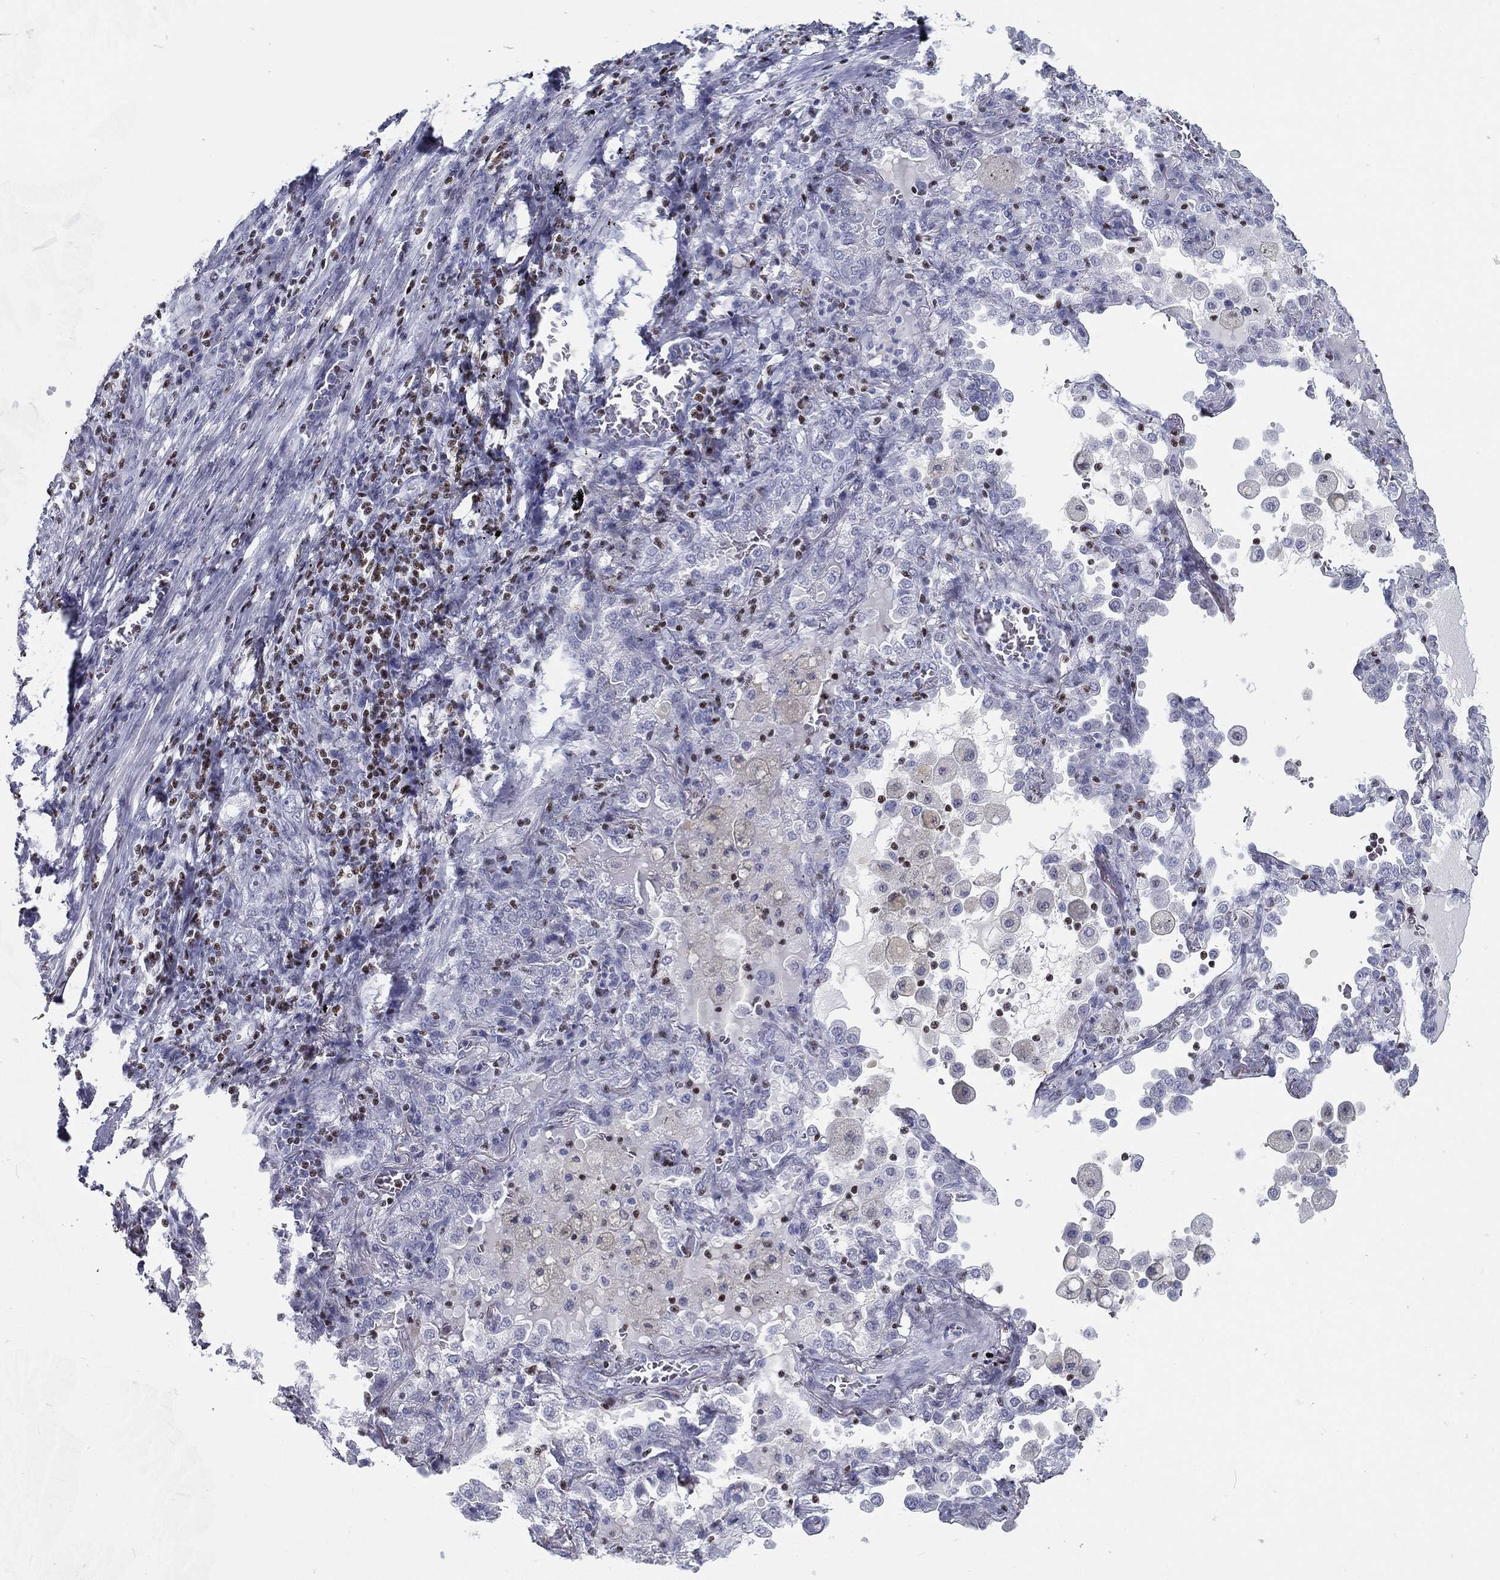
{"staining": {"intensity": "negative", "quantity": "none", "location": "none"}, "tissue": "lung cancer", "cell_type": "Tumor cells", "image_type": "cancer", "snomed": [{"axis": "morphology", "description": "Adenocarcinoma, NOS"}, {"axis": "topography", "description": "Lung"}], "caption": "The histopathology image reveals no staining of tumor cells in adenocarcinoma (lung).", "gene": "PYHIN1", "patient": {"sex": "female", "age": 61}}